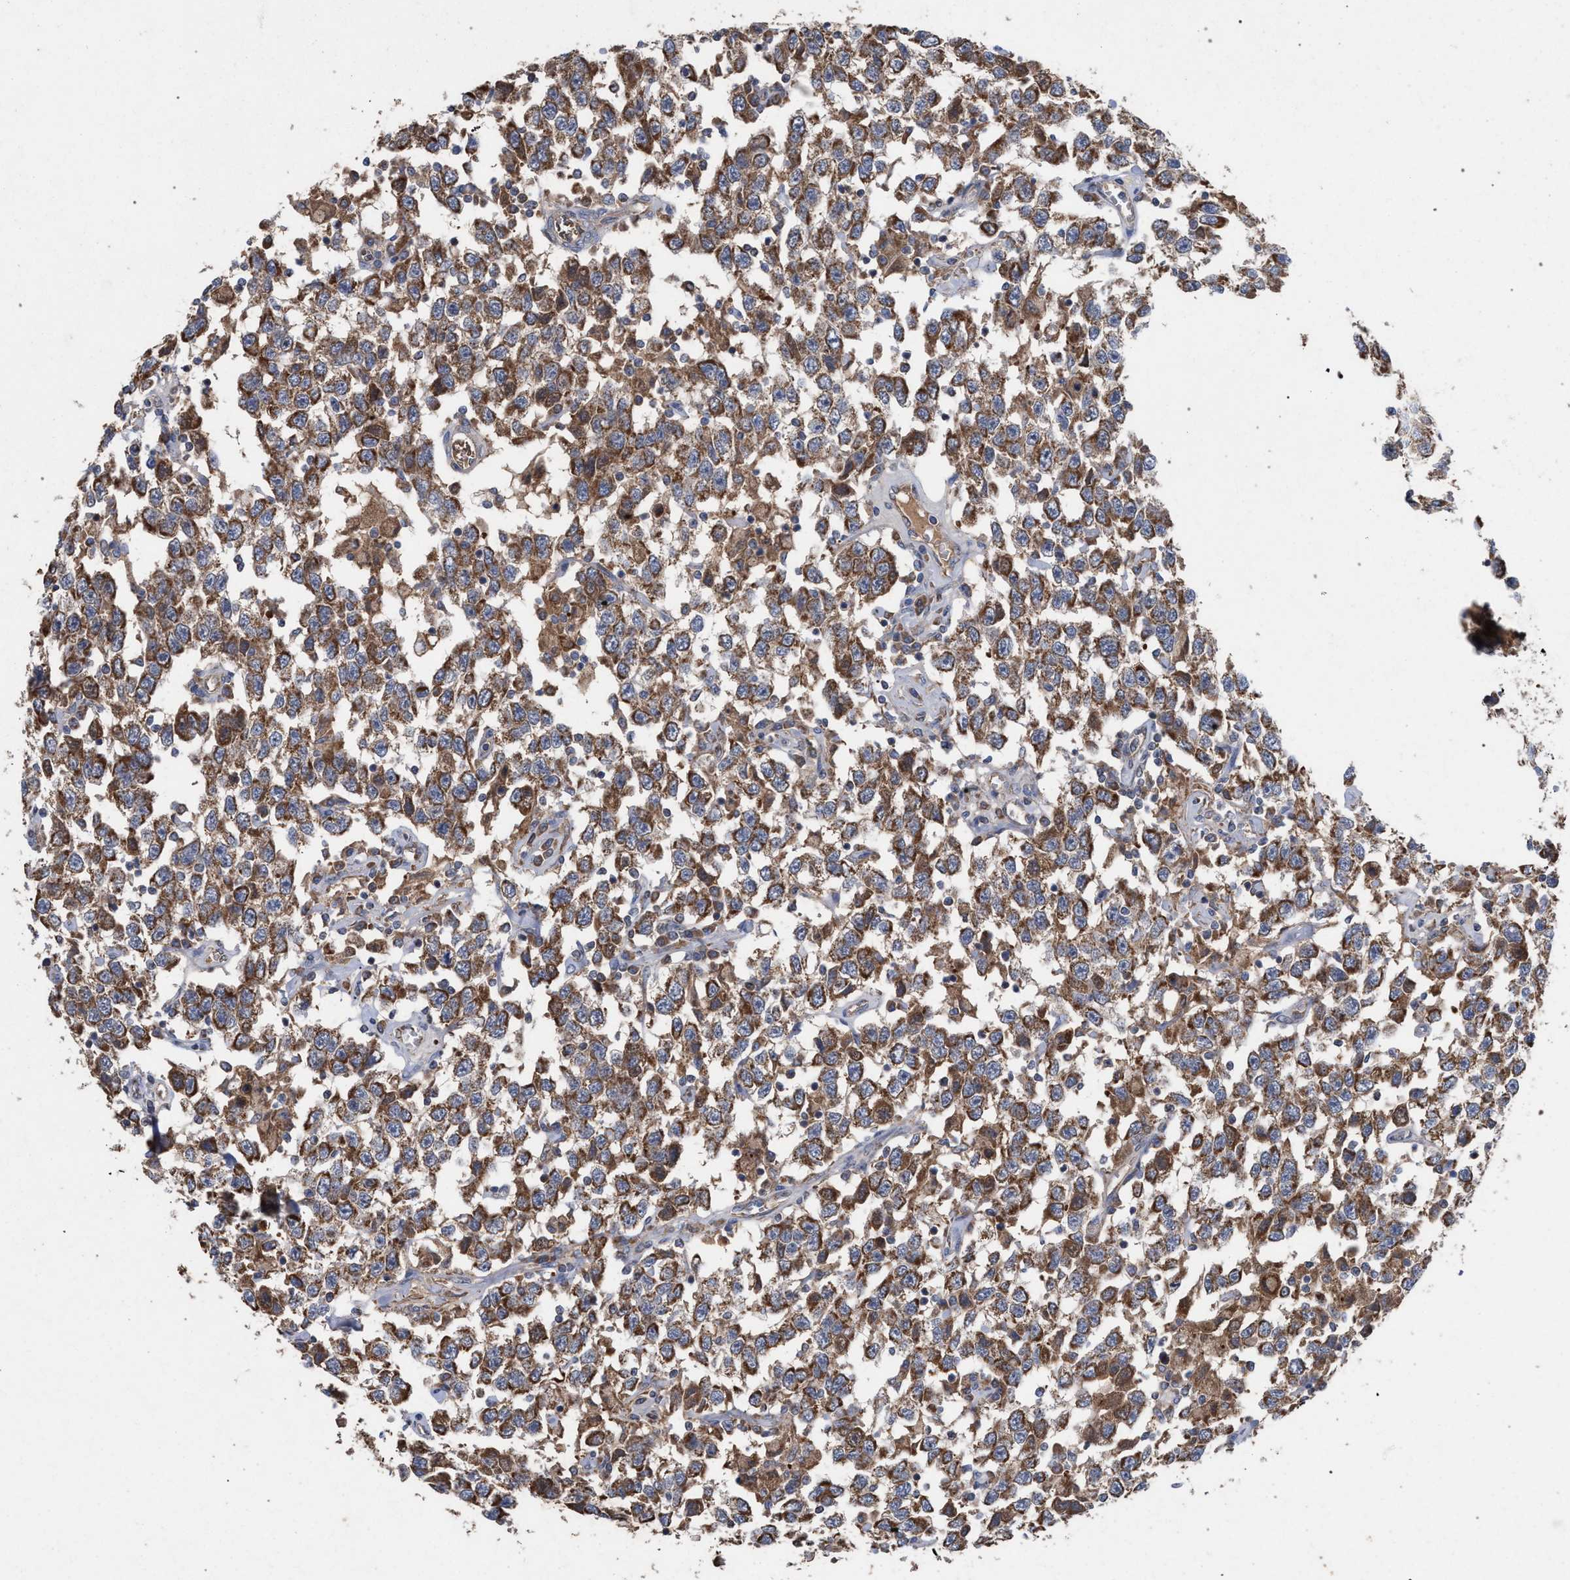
{"staining": {"intensity": "moderate", "quantity": ">75%", "location": "cytoplasmic/membranous"}, "tissue": "testis cancer", "cell_type": "Tumor cells", "image_type": "cancer", "snomed": [{"axis": "morphology", "description": "Seminoma, NOS"}, {"axis": "topography", "description": "Testis"}], "caption": "IHC of human seminoma (testis) reveals medium levels of moderate cytoplasmic/membranous expression in approximately >75% of tumor cells.", "gene": "BCL2L12", "patient": {"sex": "male", "age": 41}}